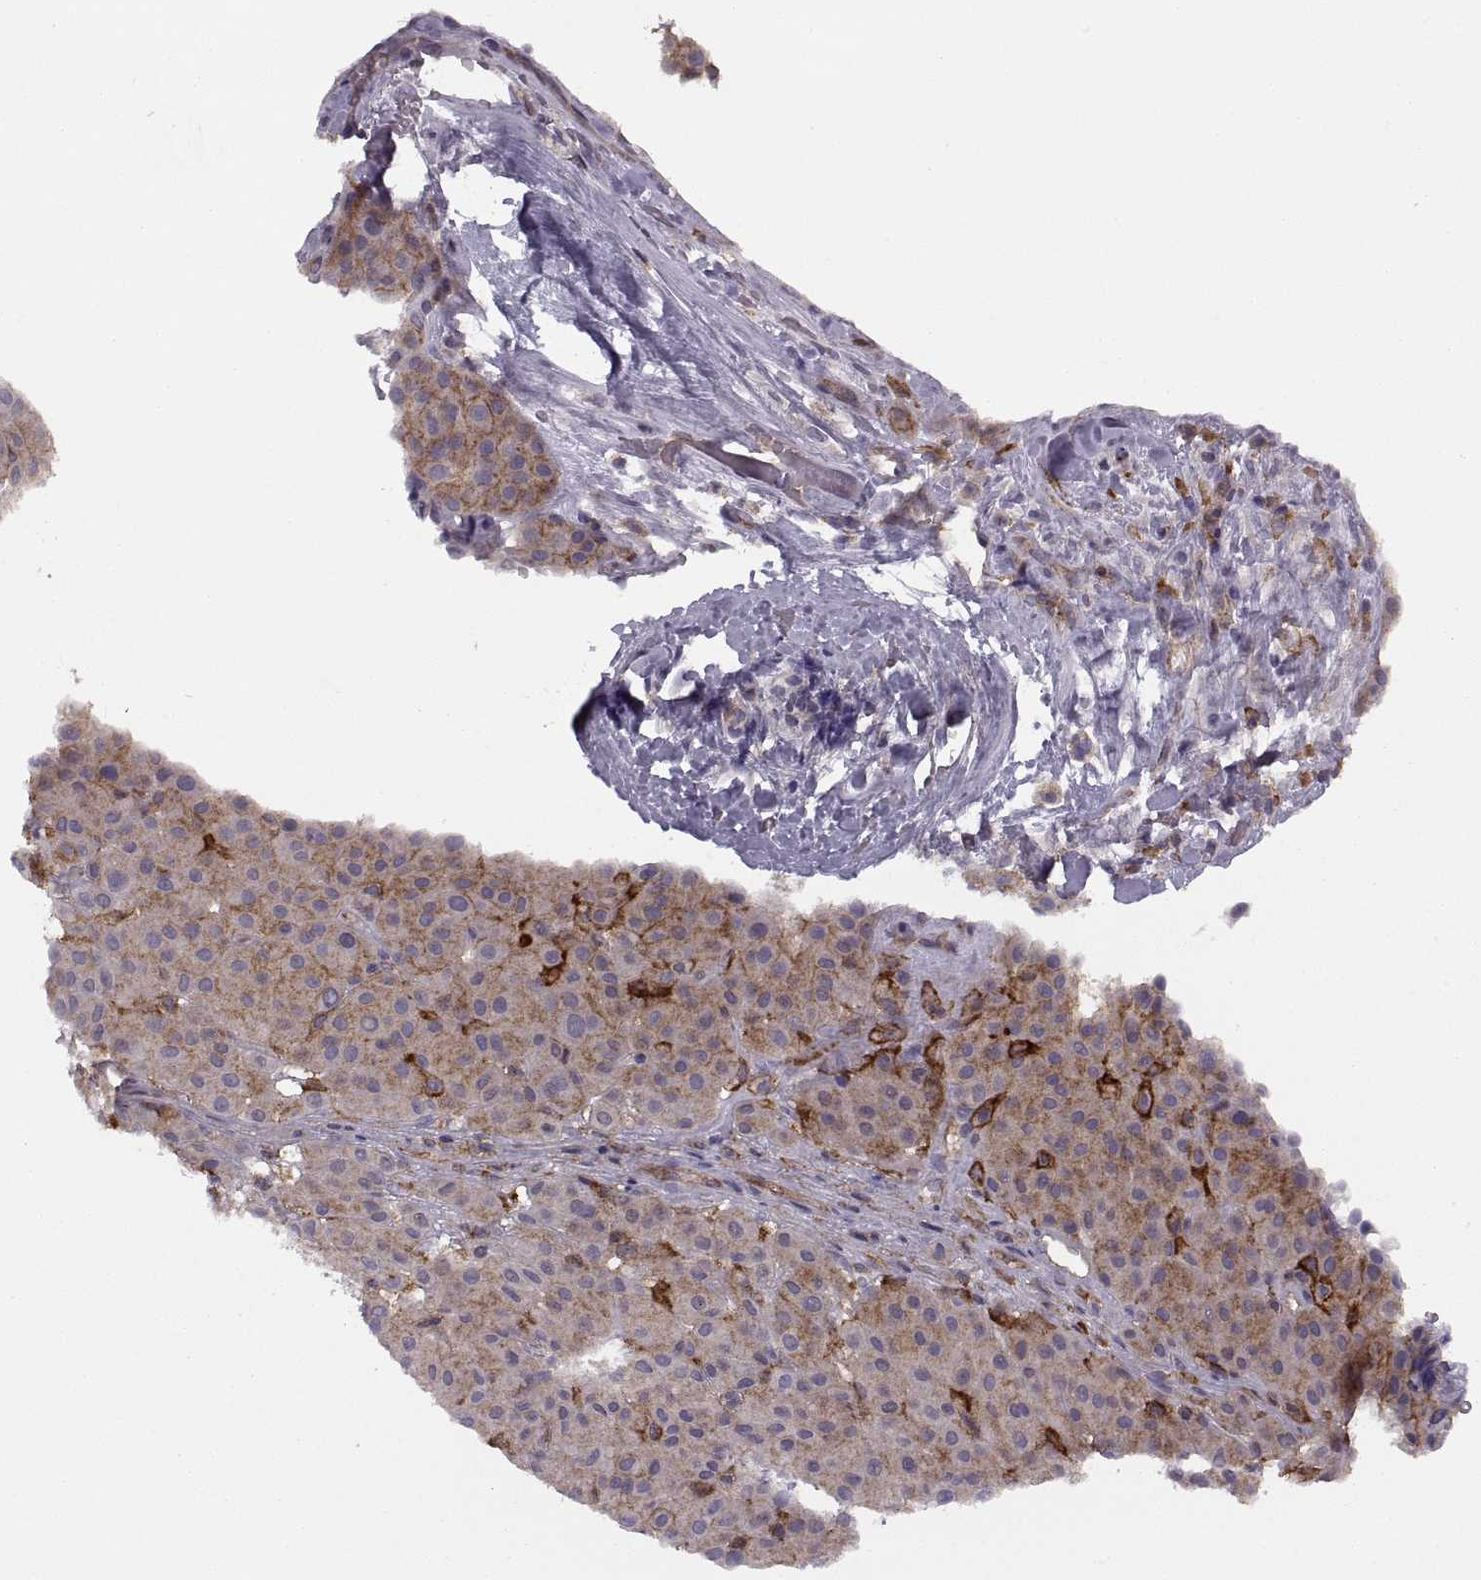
{"staining": {"intensity": "weak", "quantity": "<25%", "location": "cytoplasmic/membranous"}, "tissue": "melanoma", "cell_type": "Tumor cells", "image_type": "cancer", "snomed": [{"axis": "morphology", "description": "Malignant melanoma, Metastatic site"}, {"axis": "topography", "description": "Smooth muscle"}], "caption": "The IHC photomicrograph has no significant positivity in tumor cells of melanoma tissue. (Brightfield microscopy of DAB (3,3'-diaminobenzidine) immunohistochemistry (IHC) at high magnification).", "gene": "RALB", "patient": {"sex": "male", "age": 41}}